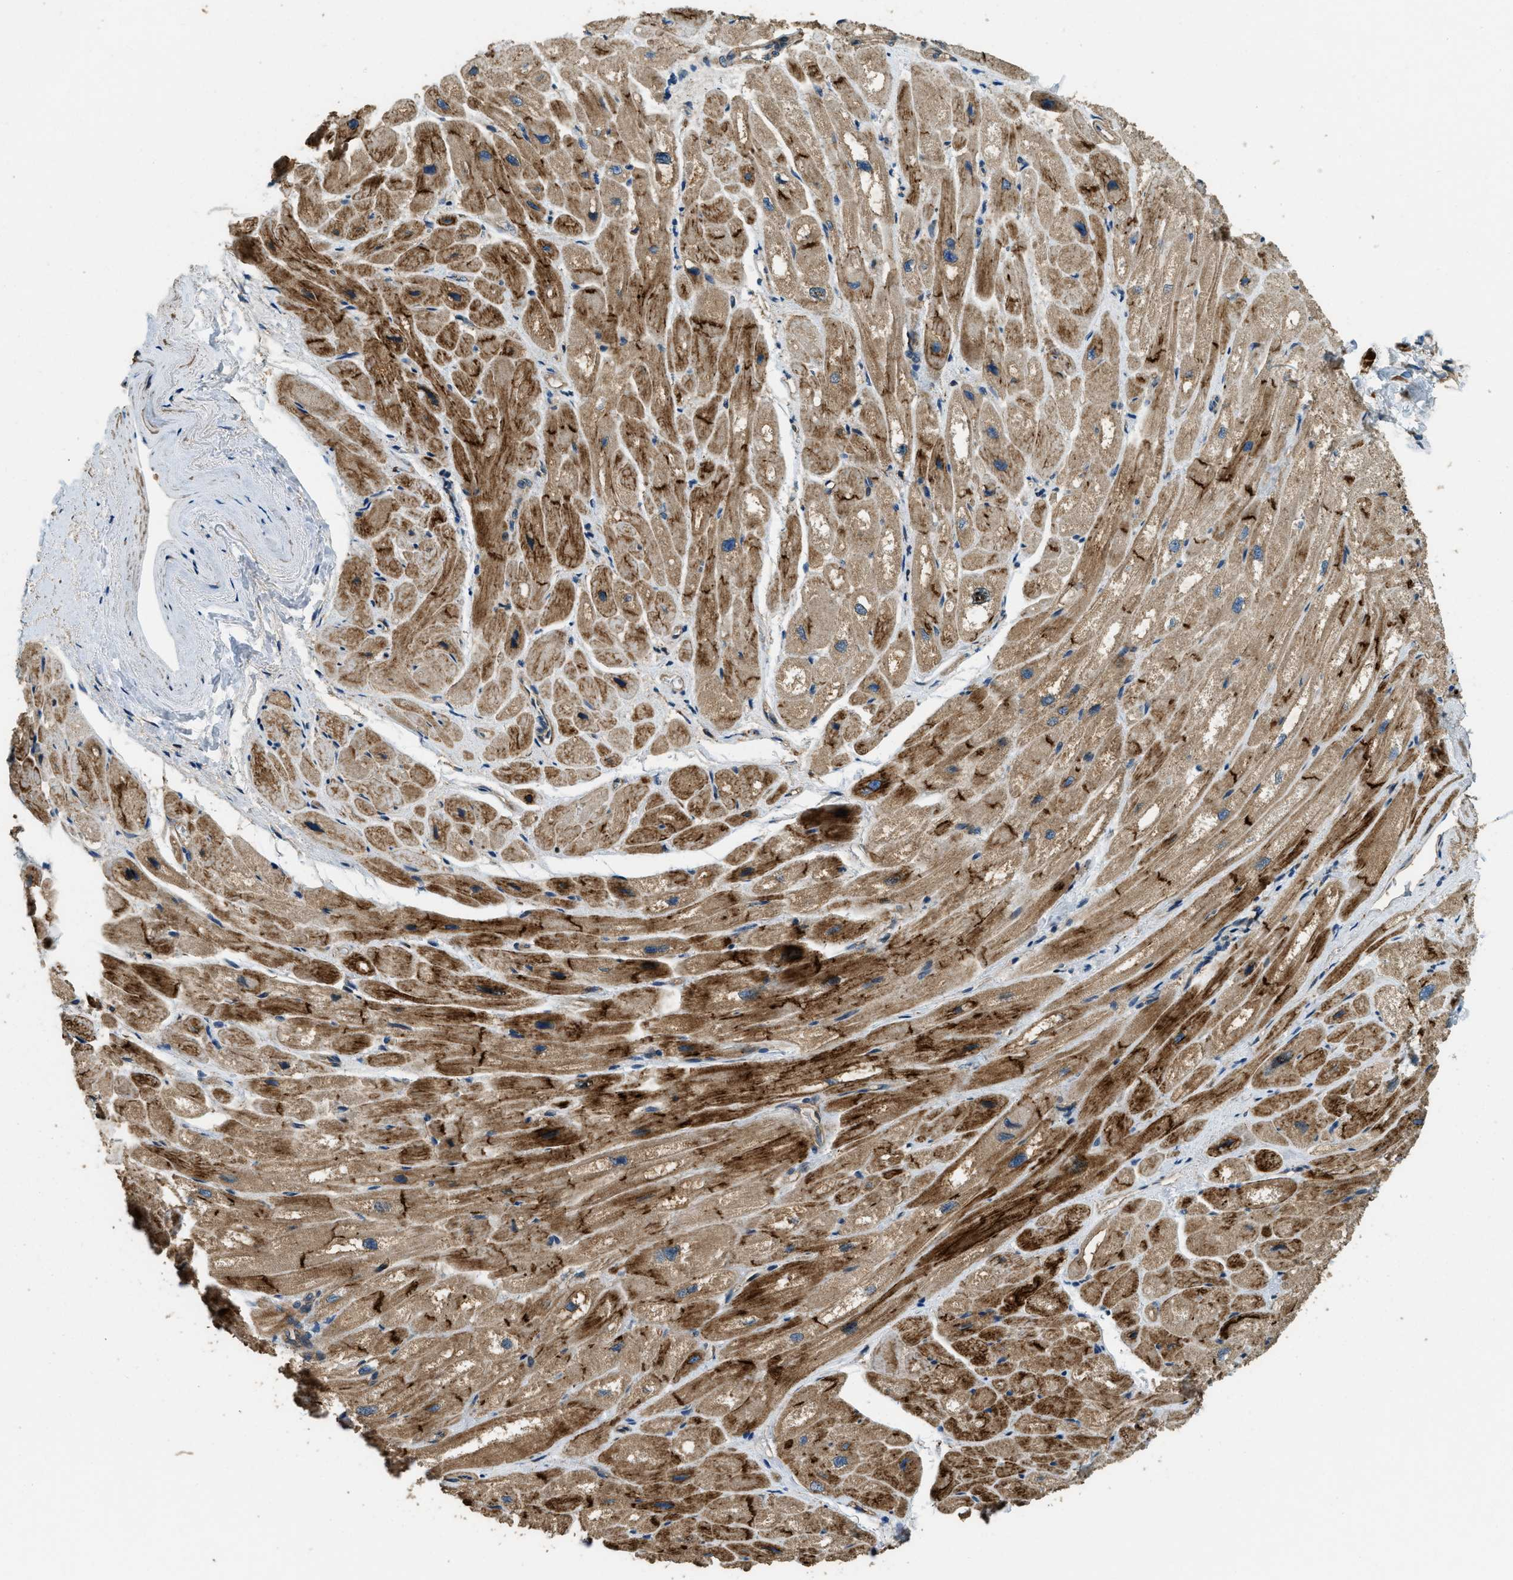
{"staining": {"intensity": "strong", "quantity": "25%-75%", "location": "cytoplasmic/membranous"}, "tissue": "heart muscle", "cell_type": "Cardiomyocytes", "image_type": "normal", "snomed": [{"axis": "morphology", "description": "Normal tissue, NOS"}, {"axis": "topography", "description": "Heart"}], "caption": "Immunohistochemistry staining of unremarkable heart muscle, which demonstrates high levels of strong cytoplasmic/membranous positivity in about 25%-75% of cardiomyocytes indicating strong cytoplasmic/membranous protein positivity. The staining was performed using DAB (3,3'-diaminobenzidine) (brown) for protein detection and nuclei were counterstained in hematoxylin (blue).", "gene": "ERGIC1", "patient": {"sex": "male", "age": 49}}